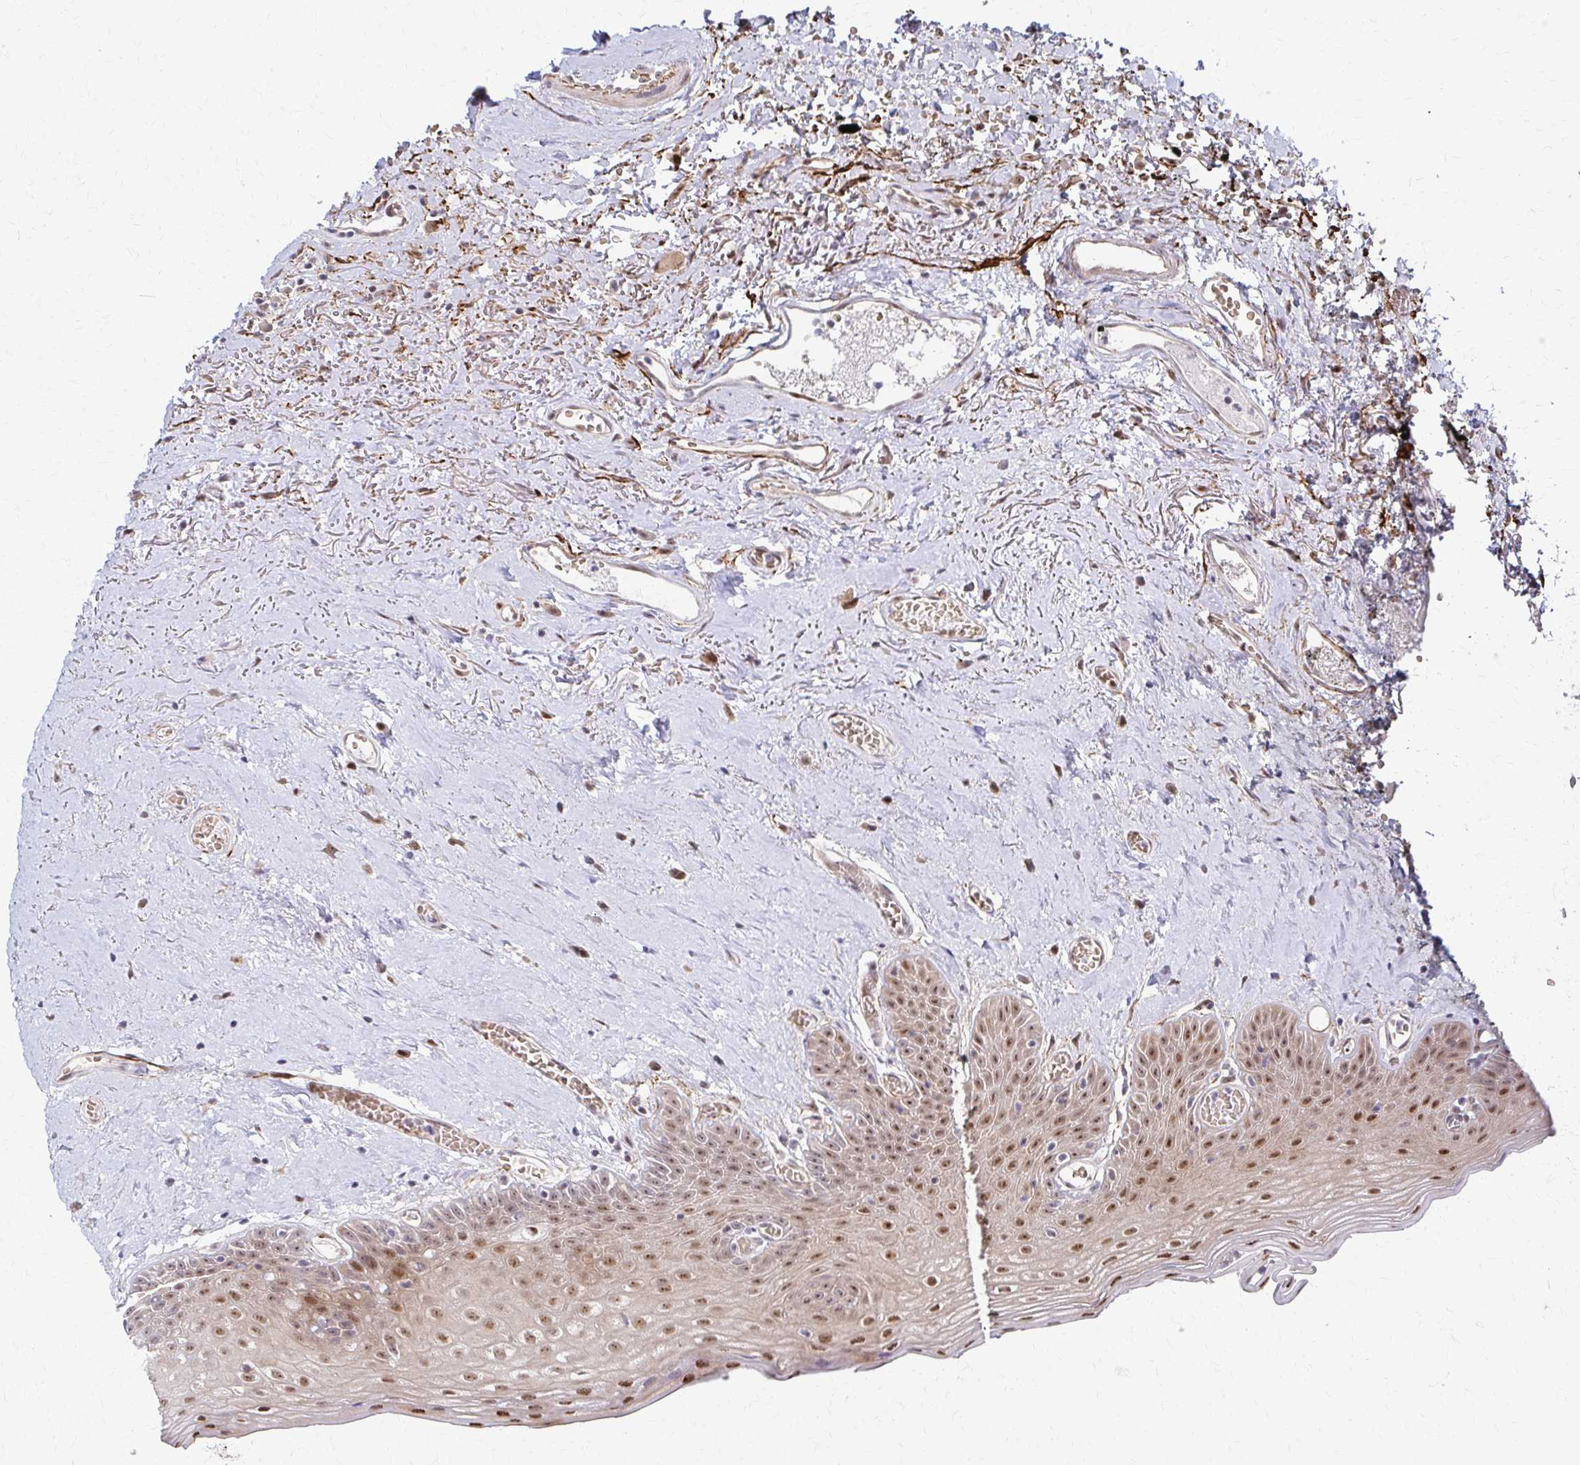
{"staining": {"intensity": "moderate", "quantity": ">75%", "location": "nuclear"}, "tissue": "oral mucosa", "cell_type": "Squamous epithelial cells", "image_type": "normal", "snomed": [{"axis": "morphology", "description": "Normal tissue, NOS"}, {"axis": "morphology", "description": "Squamous cell carcinoma, NOS"}, {"axis": "topography", "description": "Oral tissue"}, {"axis": "topography", "description": "Peripheral nerve tissue"}, {"axis": "topography", "description": "Head-Neck"}], "caption": "Immunohistochemistry (DAB) staining of unremarkable human oral mucosa exhibits moderate nuclear protein expression in about >75% of squamous epithelial cells. (DAB IHC with brightfield microscopy, high magnification).", "gene": "PSMD7", "patient": {"sex": "female", "age": 59}}